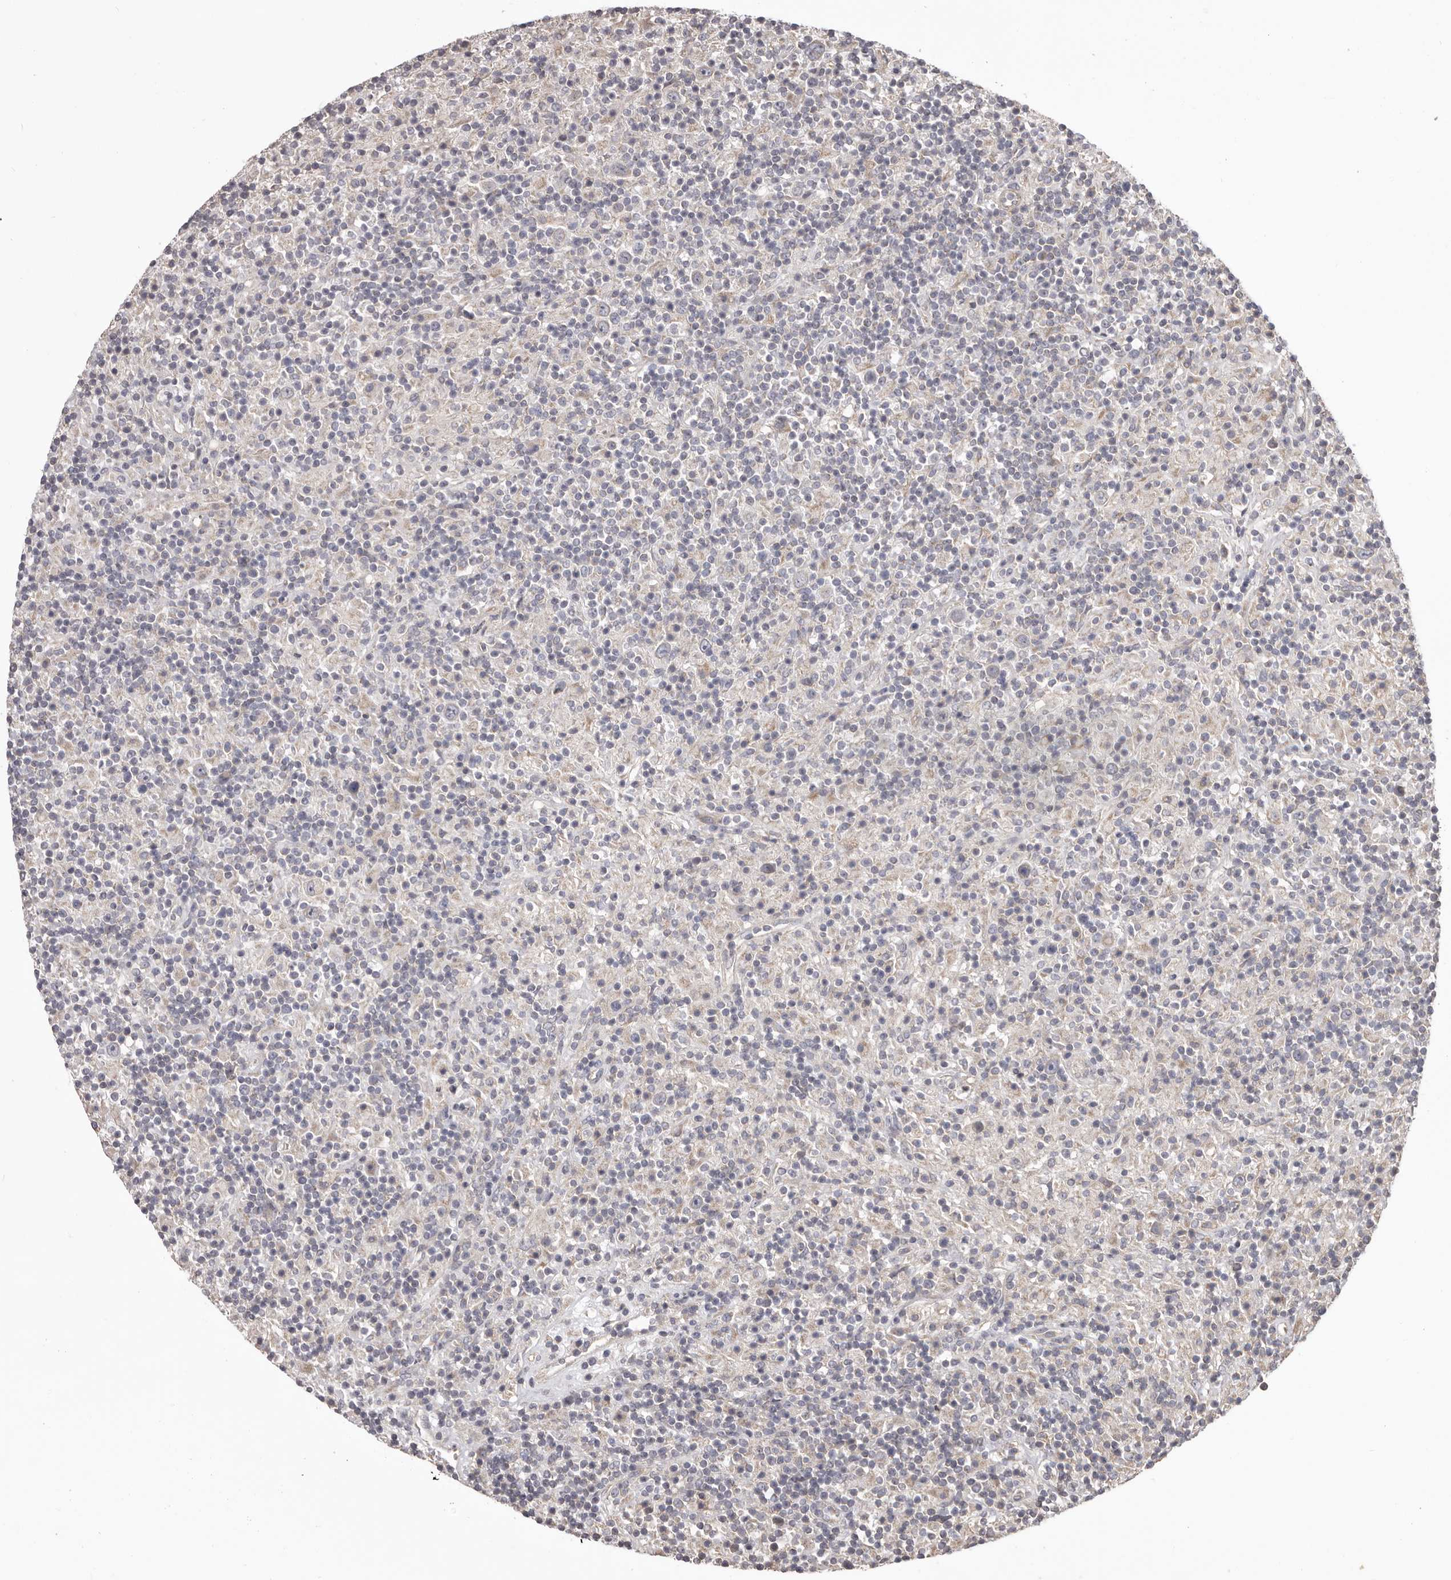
{"staining": {"intensity": "negative", "quantity": "none", "location": "none"}, "tissue": "lymphoma", "cell_type": "Tumor cells", "image_type": "cancer", "snomed": [{"axis": "morphology", "description": "Hodgkin's disease, NOS"}, {"axis": "topography", "description": "Lymph node"}], "caption": "Immunohistochemical staining of human Hodgkin's disease exhibits no significant staining in tumor cells.", "gene": "HRH1", "patient": {"sex": "male", "age": 70}}